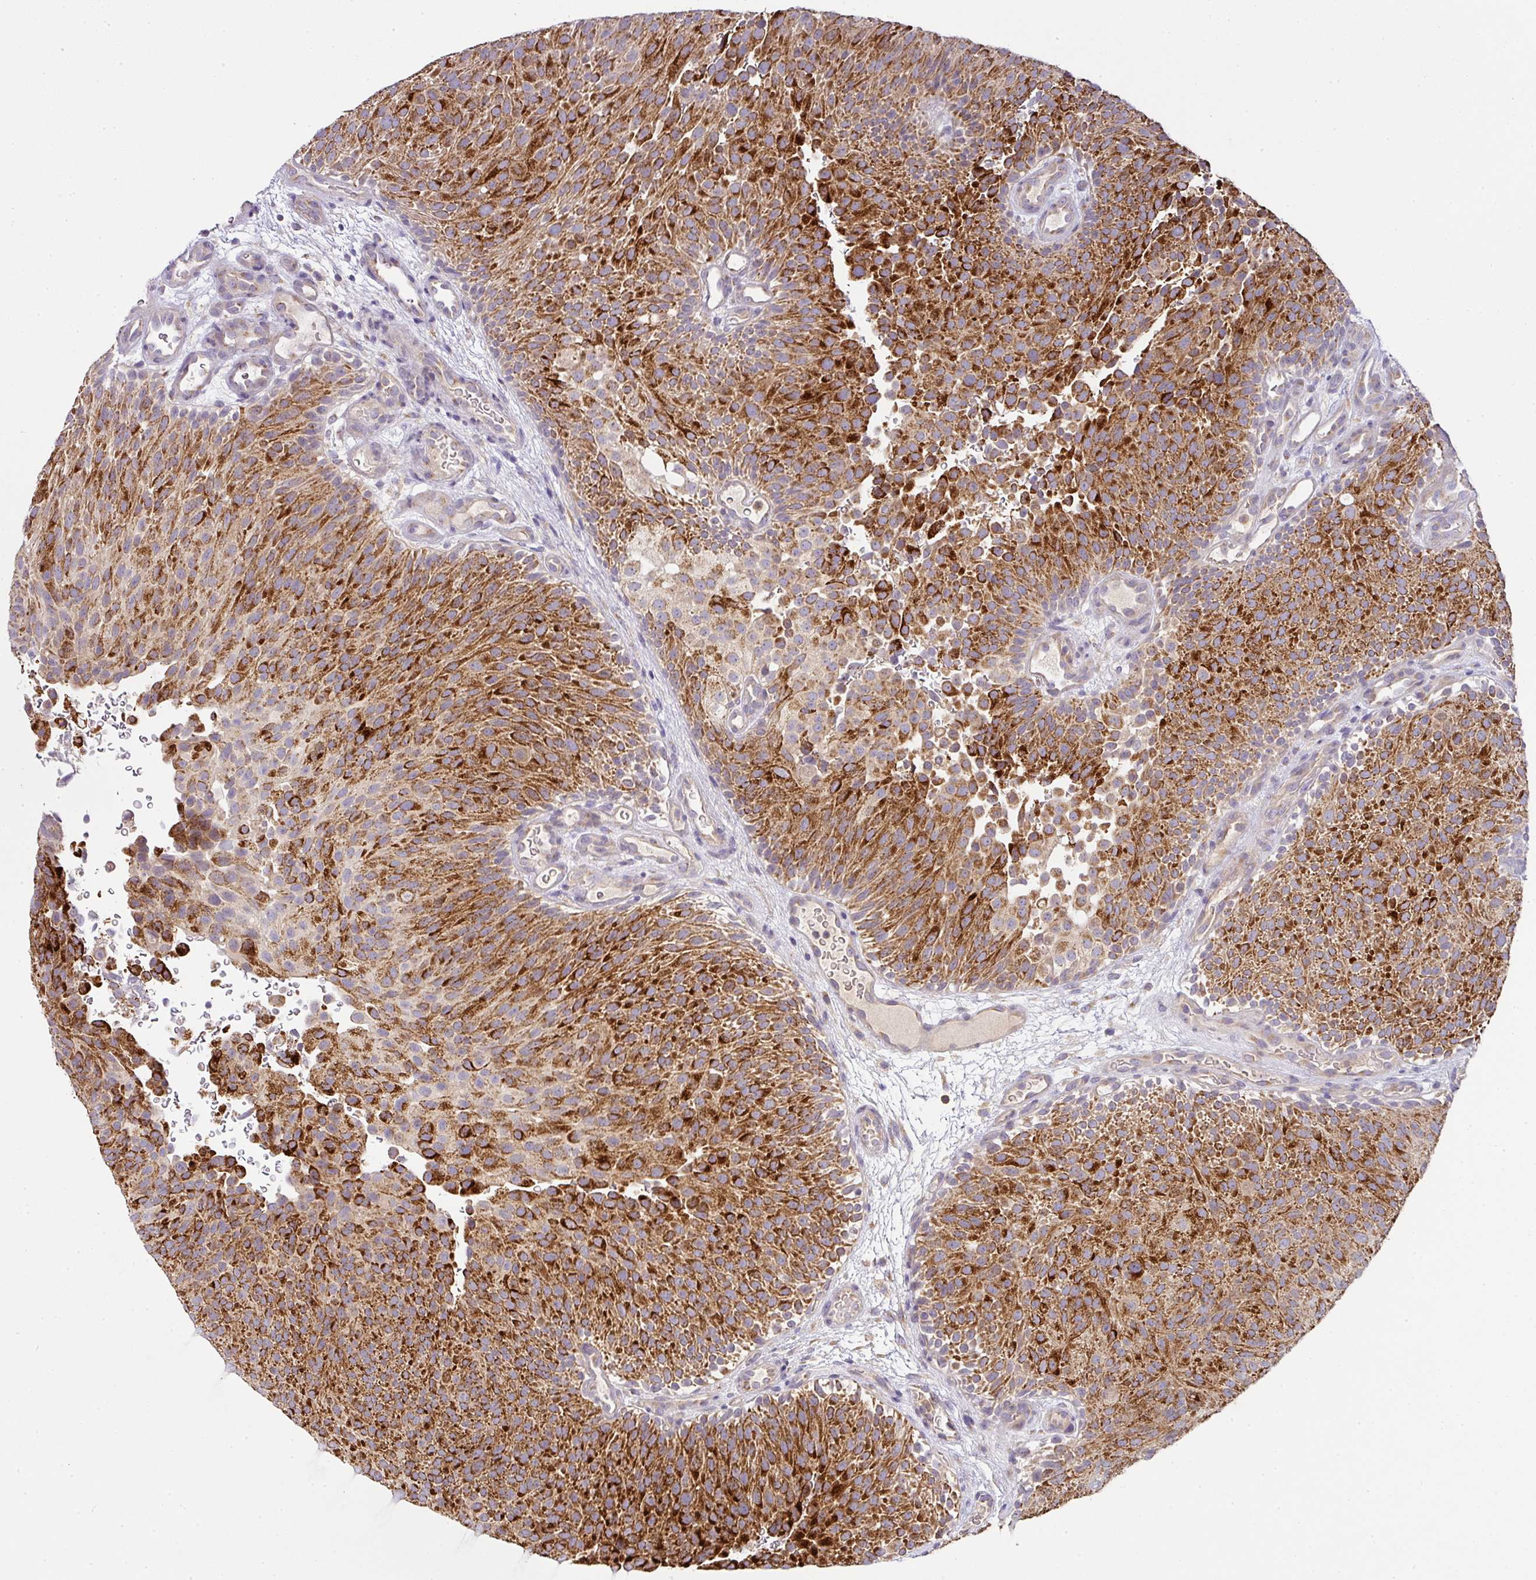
{"staining": {"intensity": "strong", "quantity": ">75%", "location": "cytoplasmic/membranous"}, "tissue": "urothelial cancer", "cell_type": "Tumor cells", "image_type": "cancer", "snomed": [{"axis": "morphology", "description": "Urothelial carcinoma, Low grade"}, {"axis": "topography", "description": "Urinary bladder"}], "caption": "Immunohistochemistry histopathology image of neoplastic tissue: urothelial cancer stained using immunohistochemistry (IHC) shows high levels of strong protein expression localized specifically in the cytoplasmic/membranous of tumor cells, appearing as a cytoplasmic/membranous brown color.", "gene": "SKIC2", "patient": {"sex": "male", "age": 78}}